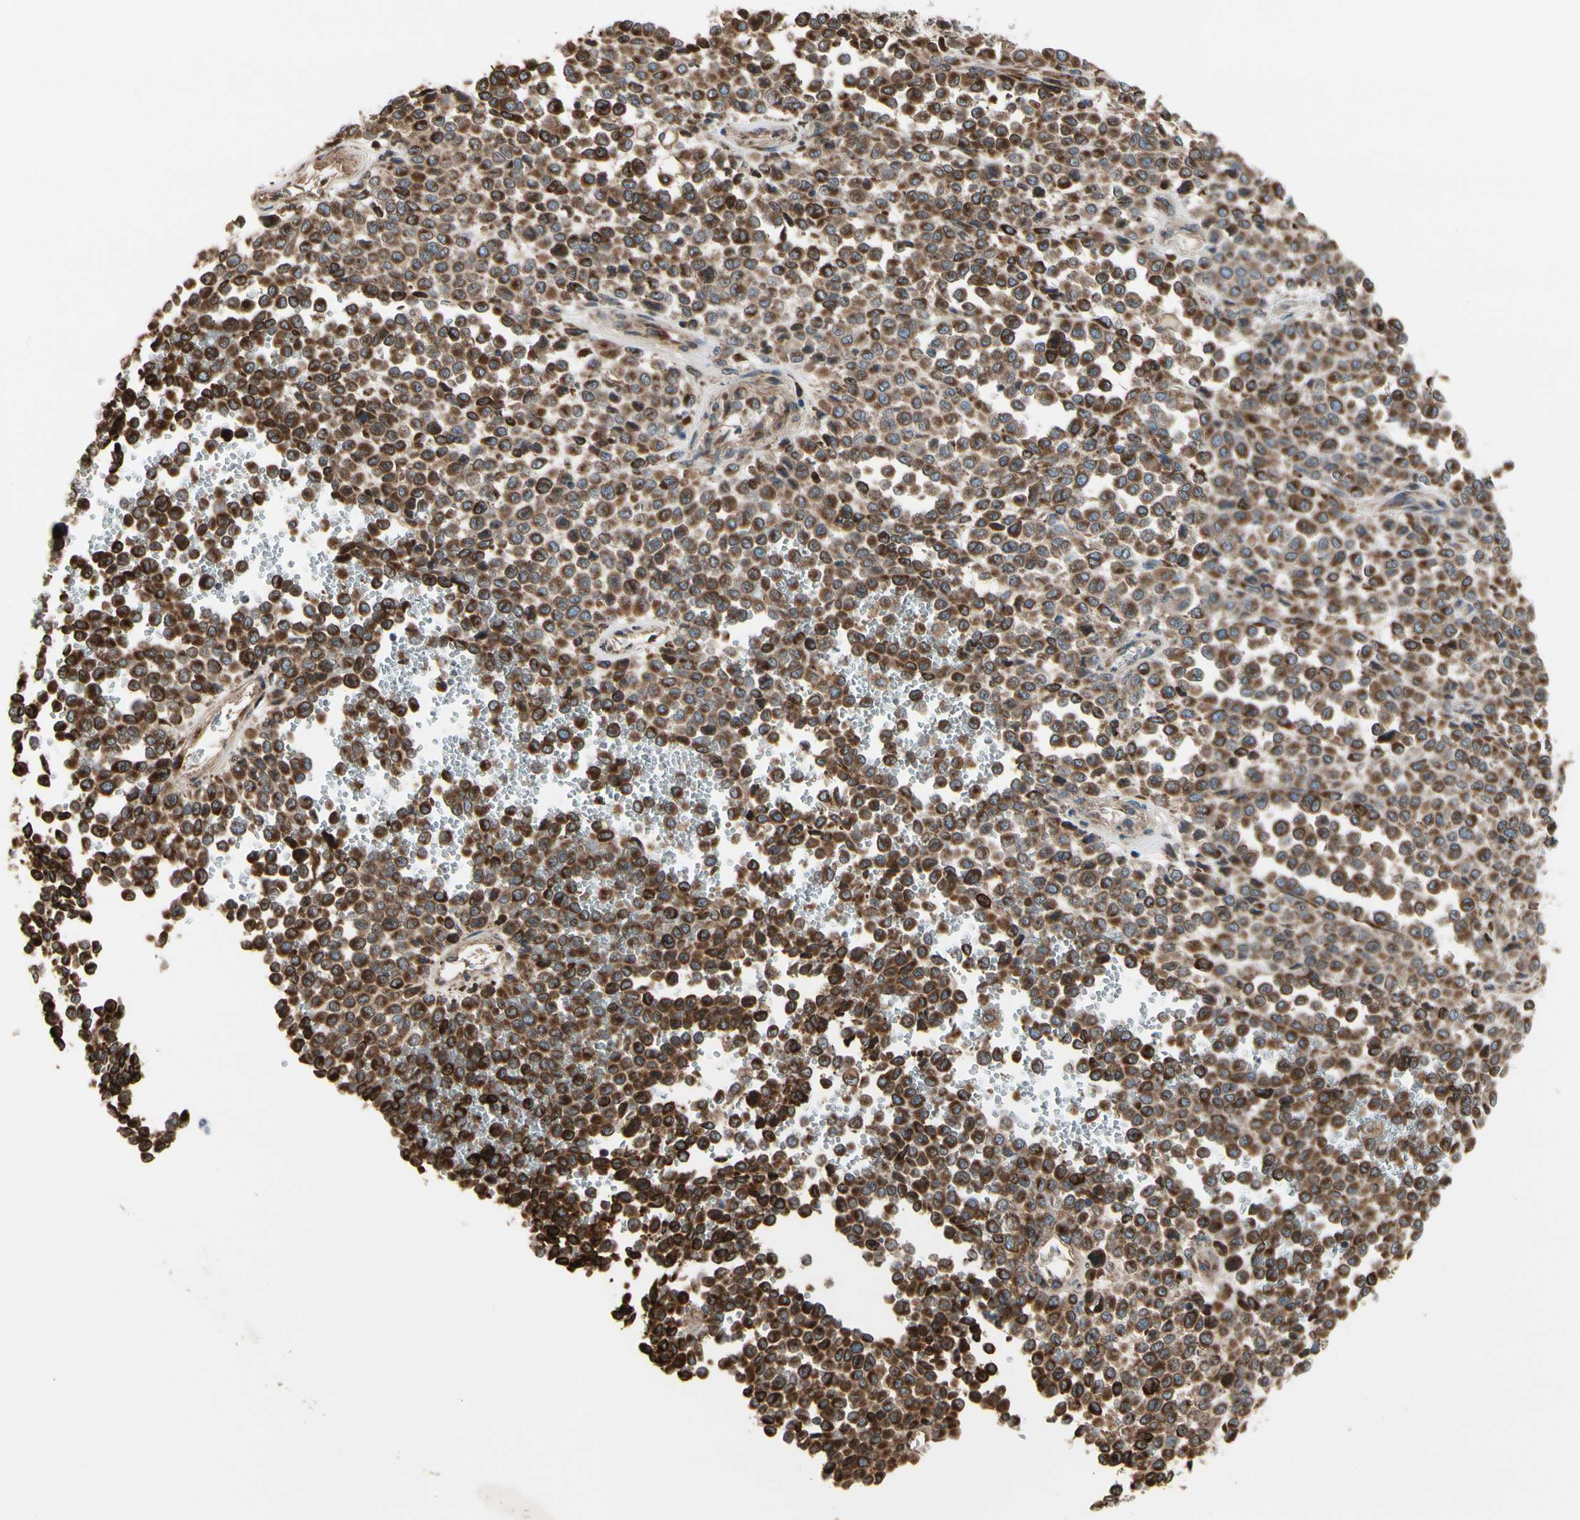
{"staining": {"intensity": "strong", "quantity": ">75%", "location": "cytoplasmic/membranous"}, "tissue": "melanoma", "cell_type": "Tumor cells", "image_type": "cancer", "snomed": [{"axis": "morphology", "description": "Malignant melanoma, Metastatic site"}, {"axis": "topography", "description": "Pancreas"}], "caption": "Human malignant melanoma (metastatic site) stained with a protein marker displays strong staining in tumor cells.", "gene": "SLC39A9", "patient": {"sex": "female", "age": 30}}